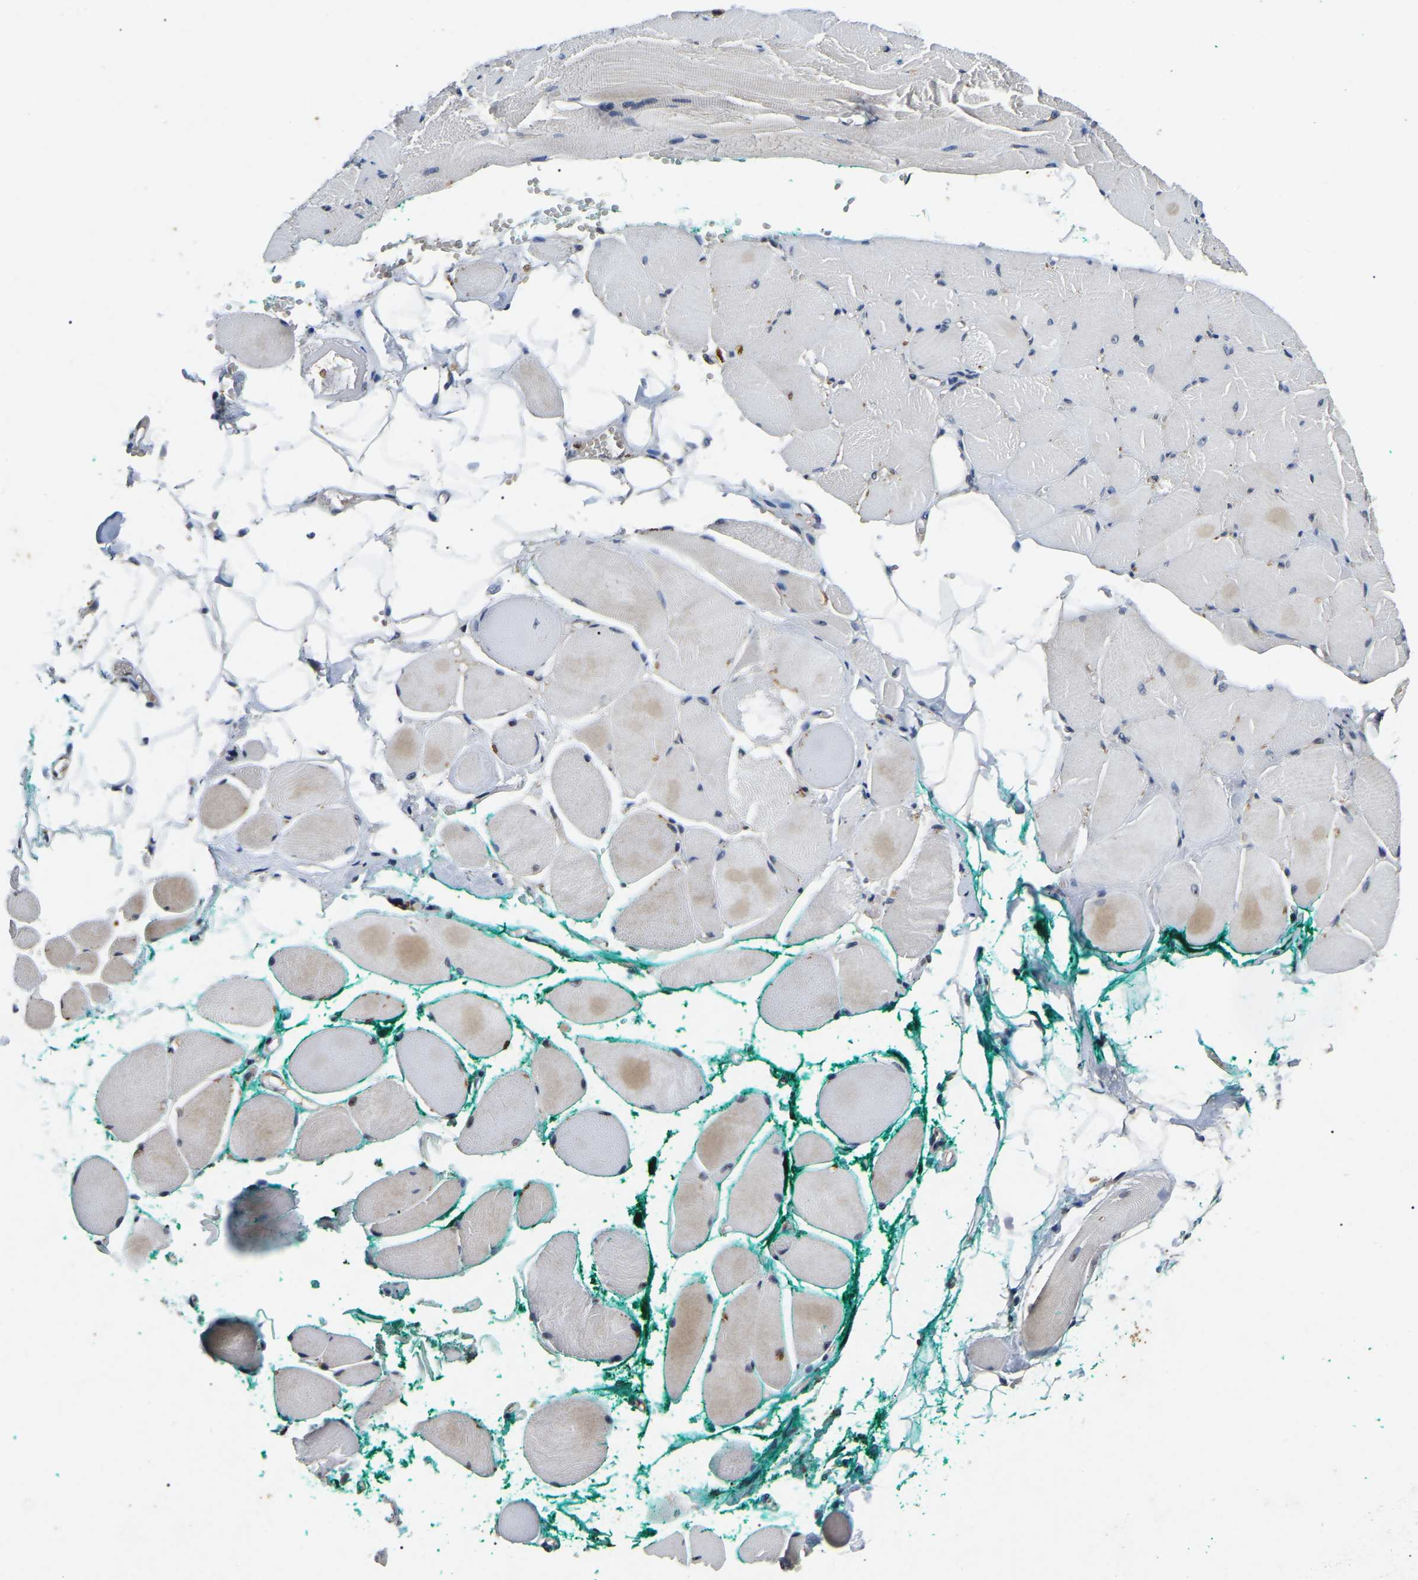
{"staining": {"intensity": "moderate", "quantity": "<25%", "location": "cytoplasmic/membranous"}, "tissue": "skeletal muscle", "cell_type": "Myocytes", "image_type": "normal", "snomed": [{"axis": "morphology", "description": "Normal tissue, NOS"}, {"axis": "topography", "description": "Skeletal muscle"}, {"axis": "topography", "description": "Peripheral nerve tissue"}], "caption": "Skeletal muscle stained for a protein exhibits moderate cytoplasmic/membranous positivity in myocytes. (Stains: DAB in brown, nuclei in blue, Microscopy: brightfield microscopy at high magnification).", "gene": "RBM28", "patient": {"sex": "female", "age": 84}}